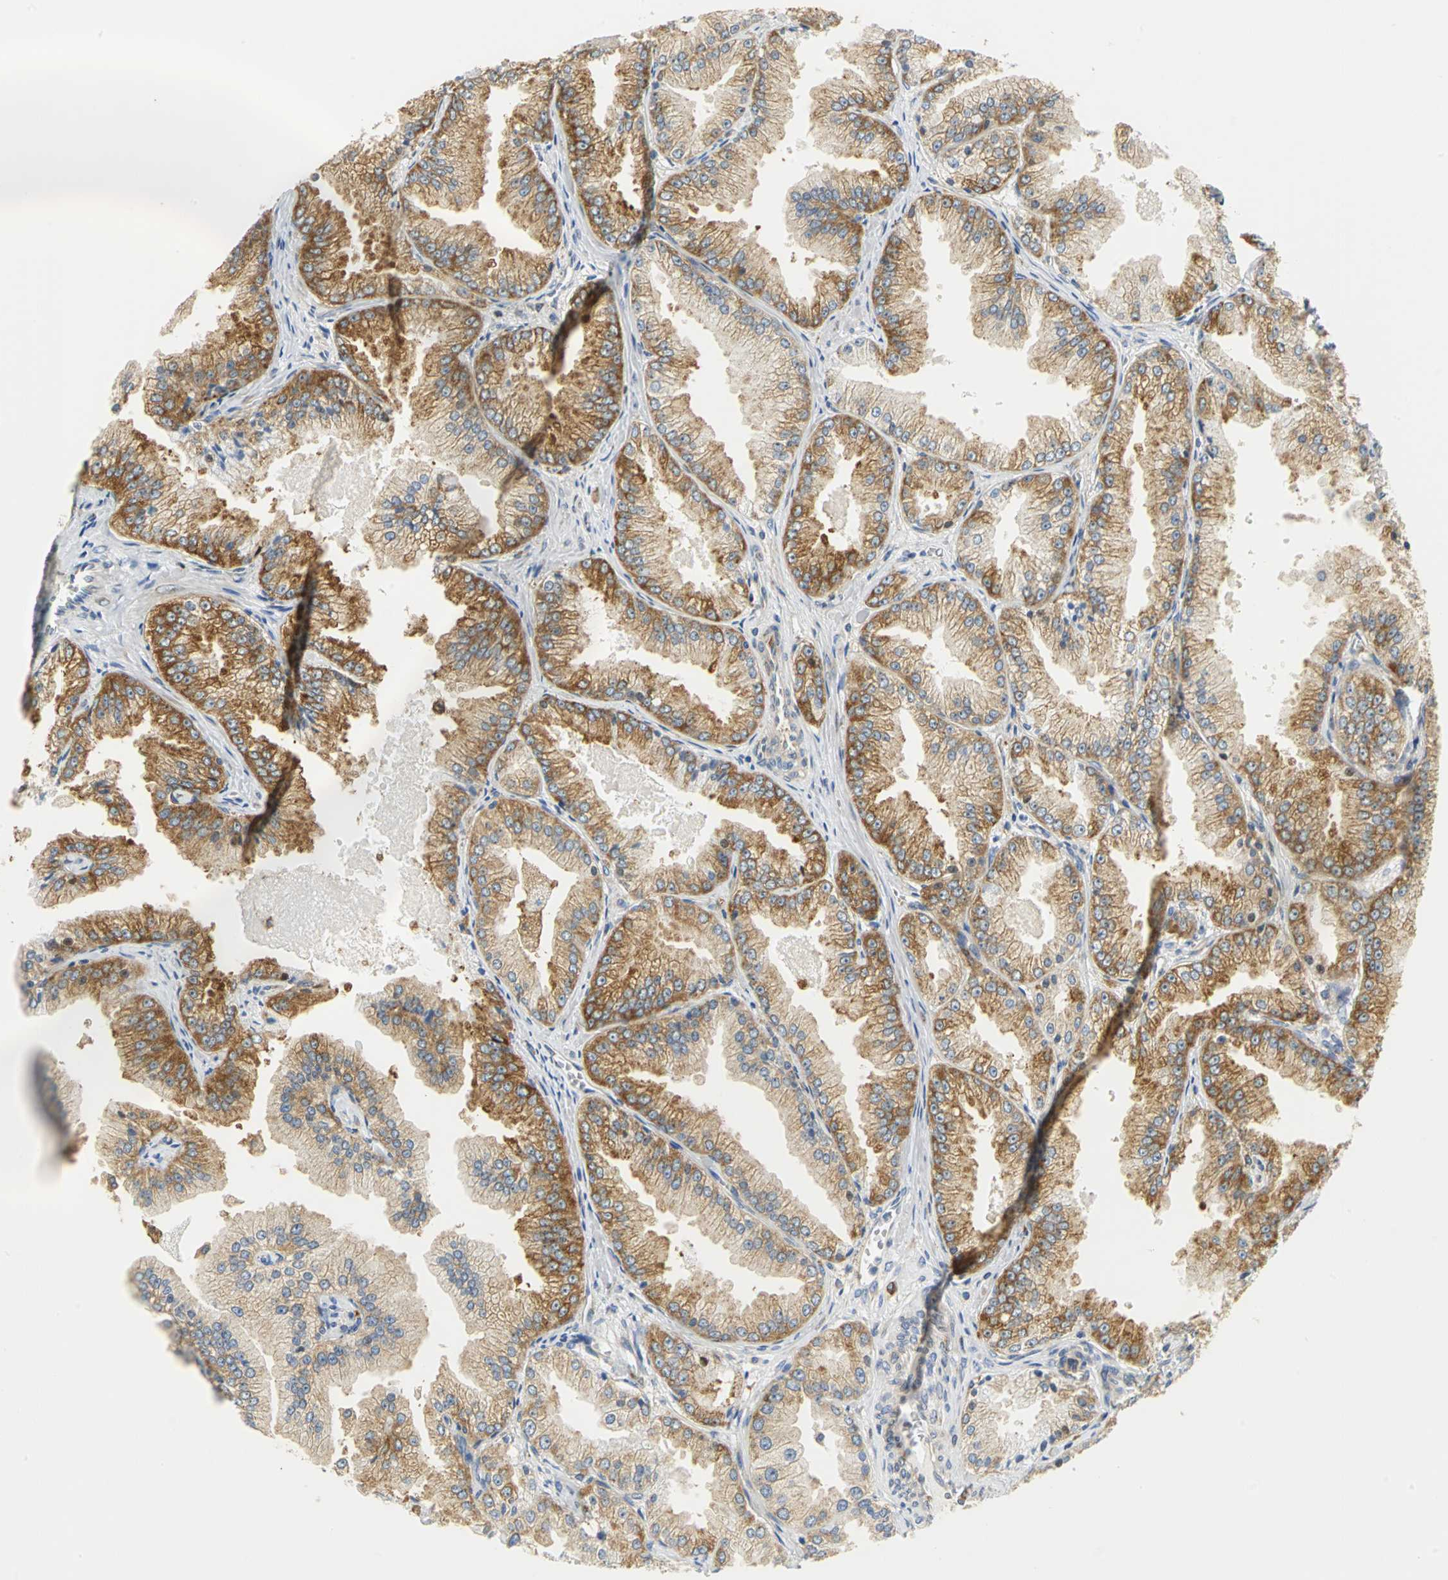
{"staining": {"intensity": "moderate", "quantity": ">75%", "location": "cytoplasmic/membranous"}, "tissue": "prostate cancer", "cell_type": "Tumor cells", "image_type": "cancer", "snomed": [{"axis": "morphology", "description": "Adenocarcinoma, High grade"}, {"axis": "topography", "description": "Prostate"}], "caption": "Immunohistochemical staining of prostate cancer (high-grade adenocarcinoma) reveals moderate cytoplasmic/membranous protein staining in approximately >75% of tumor cells.", "gene": "YBX1", "patient": {"sex": "male", "age": 61}}